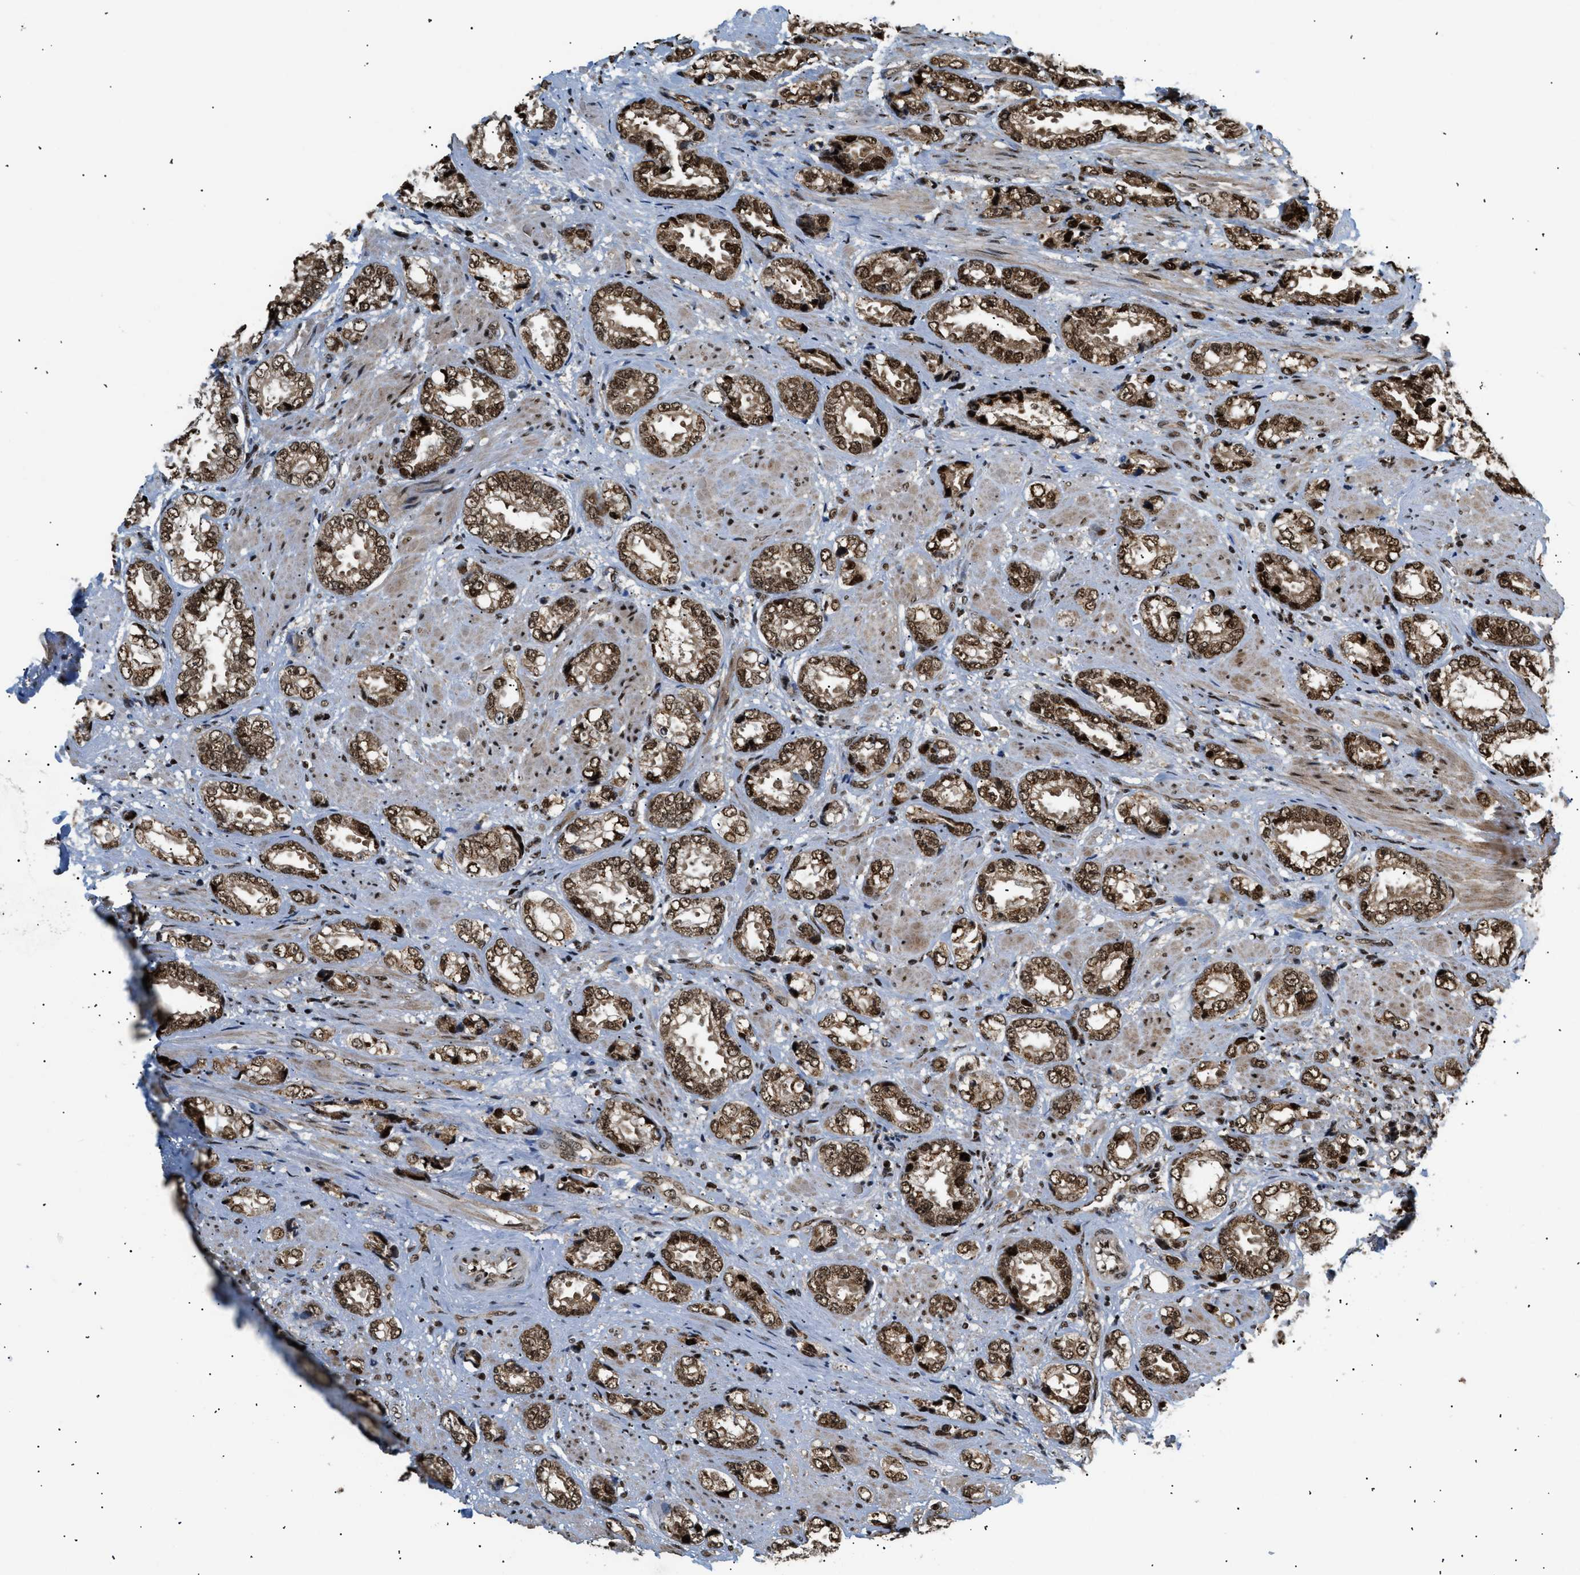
{"staining": {"intensity": "strong", "quantity": ">75%", "location": "cytoplasmic/membranous,nuclear"}, "tissue": "prostate cancer", "cell_type": "Tumor cells", "image_type": "cancer", "snomed": [{"axis": "morphology", "description": "Adenocarcinoma, High grade"}, {"axis": "topography", "description": "Prostate"}], "caption": "An immunohistochemistry (IHC) histopathology image of tumor tissue is shown. Protein staining in brown highlights strong cytoplasmic/membranous and nuclear positivity in high-grade adenocarcinoma (prostate) within tumor cells.", "gene": "RBM5", "patient": {"sex": "male", "age": 61}}